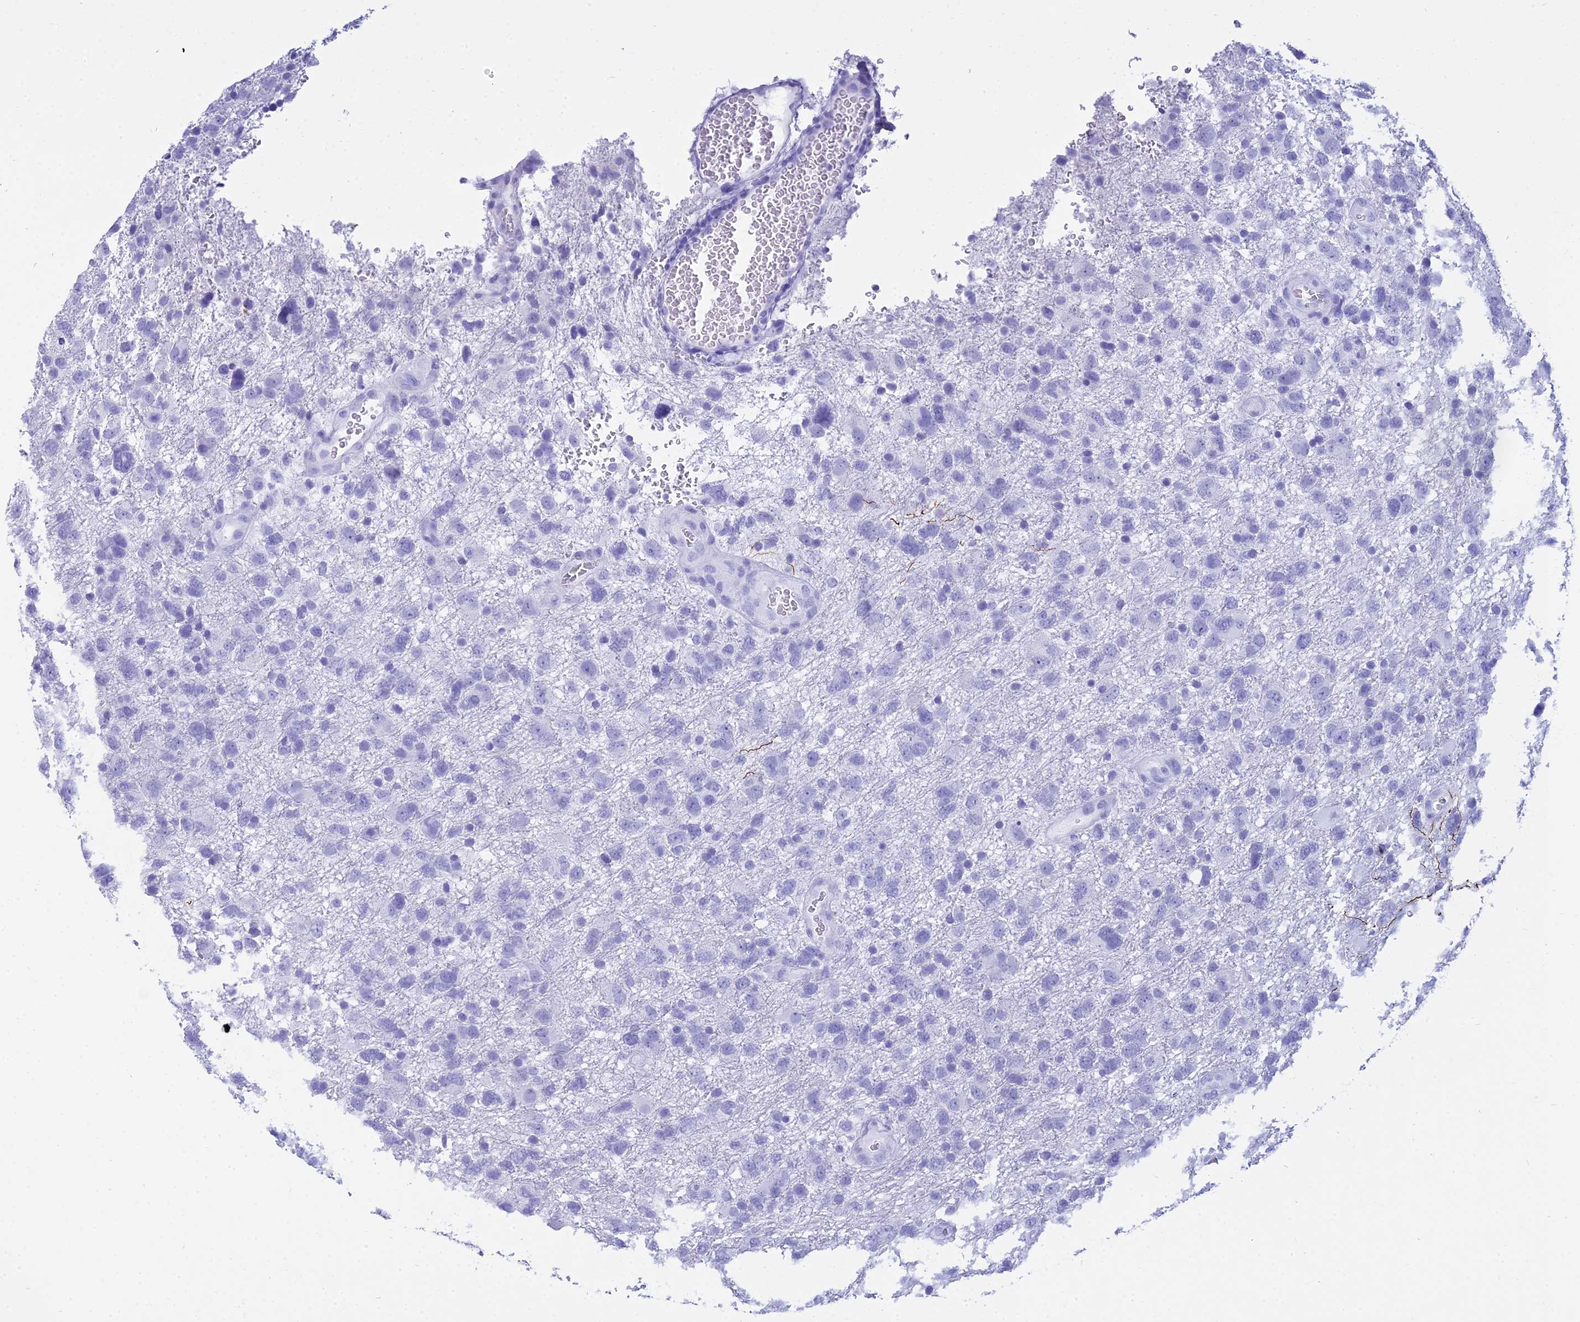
{"staining": {"intensity": "negative", "quantity": "none", "location": "none"}, "tissue": "glioma", "cell_type": "Tumor cells", "image_type": "cancer", "snomed": [{"axis": "morphology", "description": "Glioma, malignant, High grade"}, {"axis": "topography", "description": "Brain"}], "caption": "An IHC micrograph of glioma is shown. There is no staining in tumor cells of glioma. (DAB immunohistochemistry (IHC) with hematoxylin counter stain).", "gene": "ZNF442", "patient": {"sex": "male", "age": 61}}